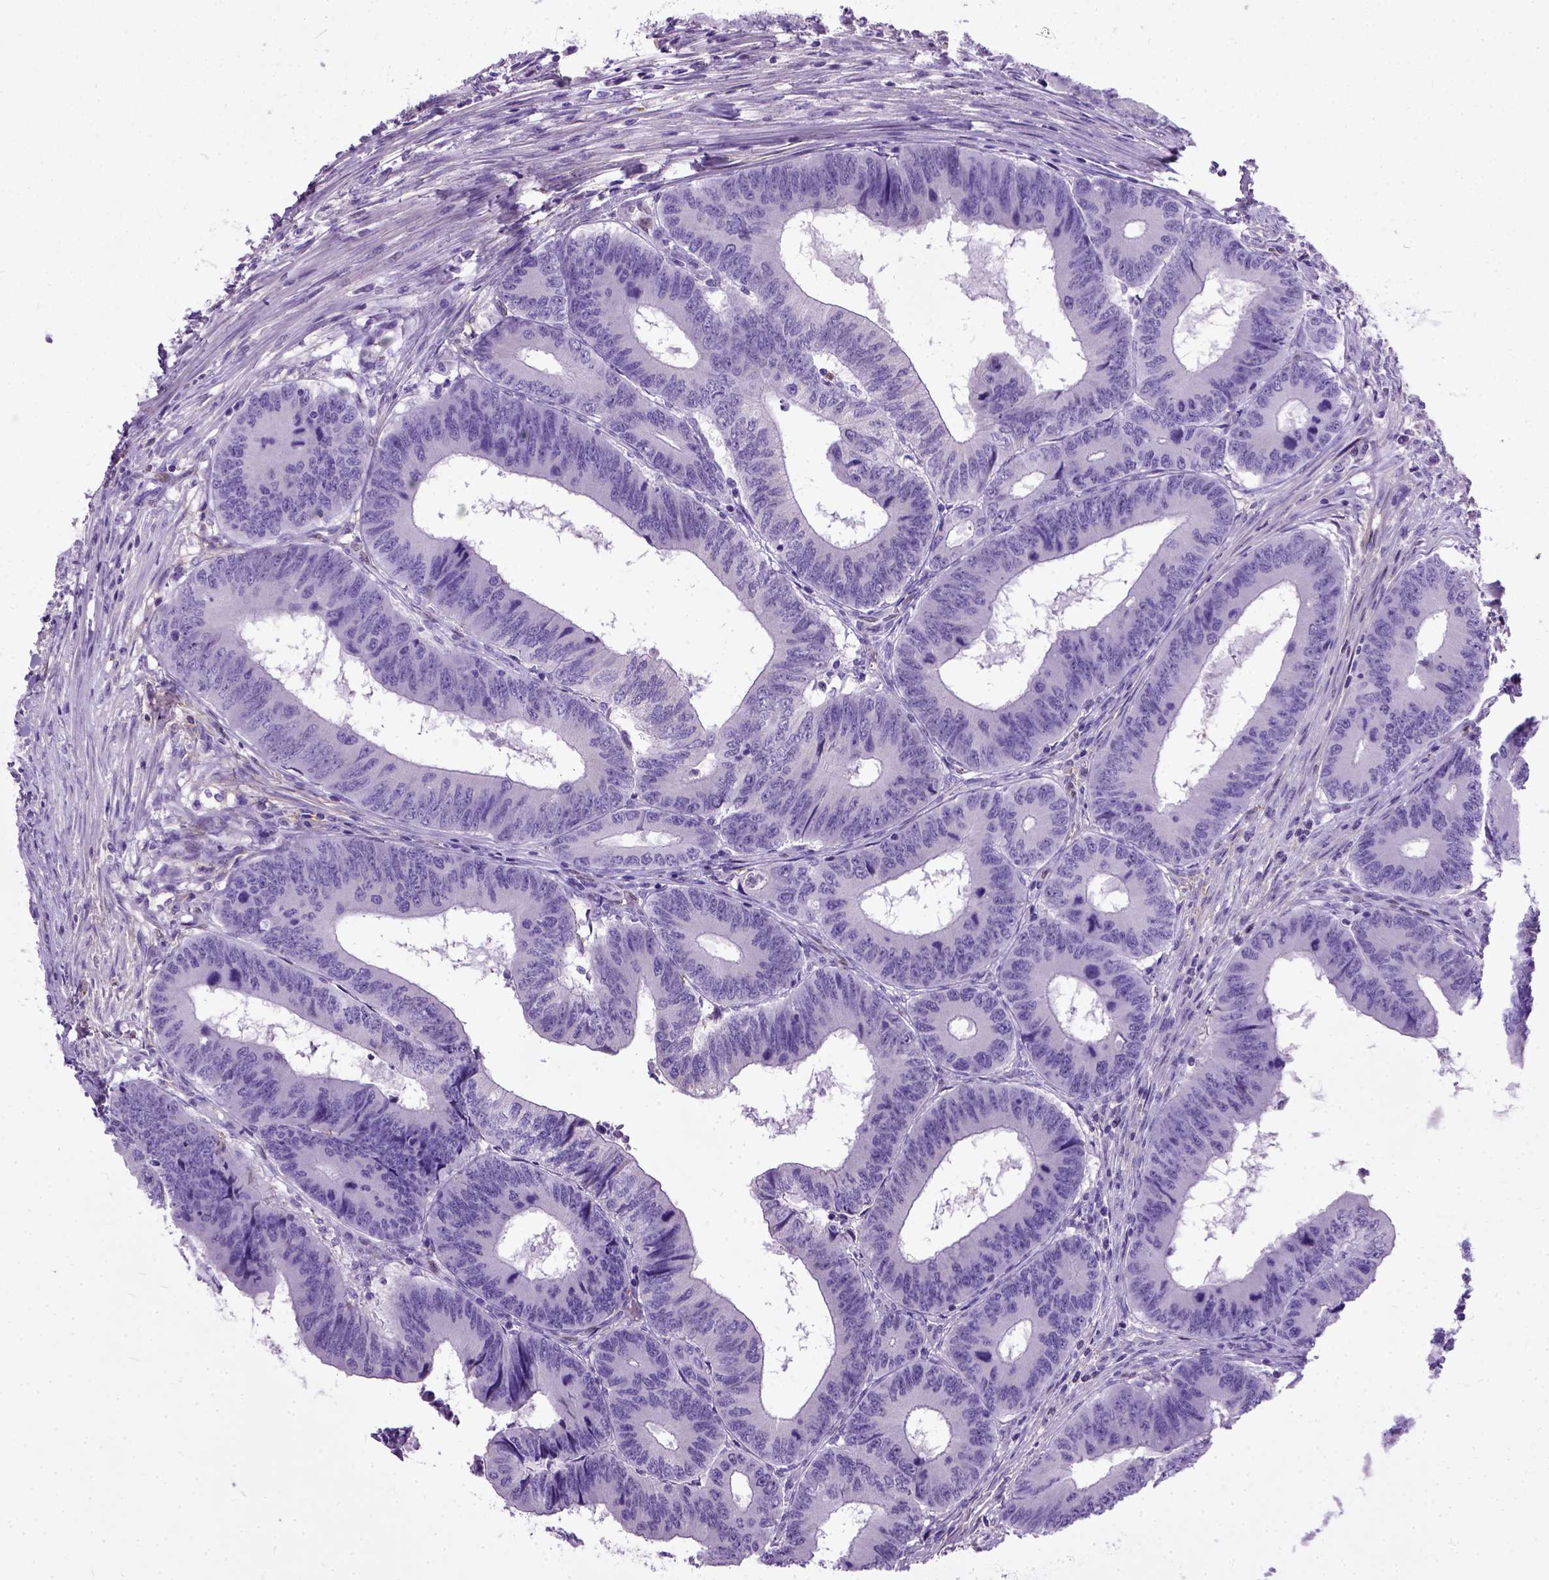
{"staining": {"intensity": "negative", "quantity": "none", "location": "none"}, "tissue": "colorectal cancer", "cell_type": "Tumor cells", "image_type": "cancer", "snomed": [{"axis": "morphology", "description": "Adenocarcinoma, NOS"}, {"axis": "topography", "description": "Colon"}], "caption": "DAB (3,3'-diaminobenzidine) immunohistochemical staining of colorectal cancer (adenocarcinoma) exhibits no significant positivity in tumor cells.", "gene": "ADAMTS8", "patient": {"sex": "male", "age": 53}}